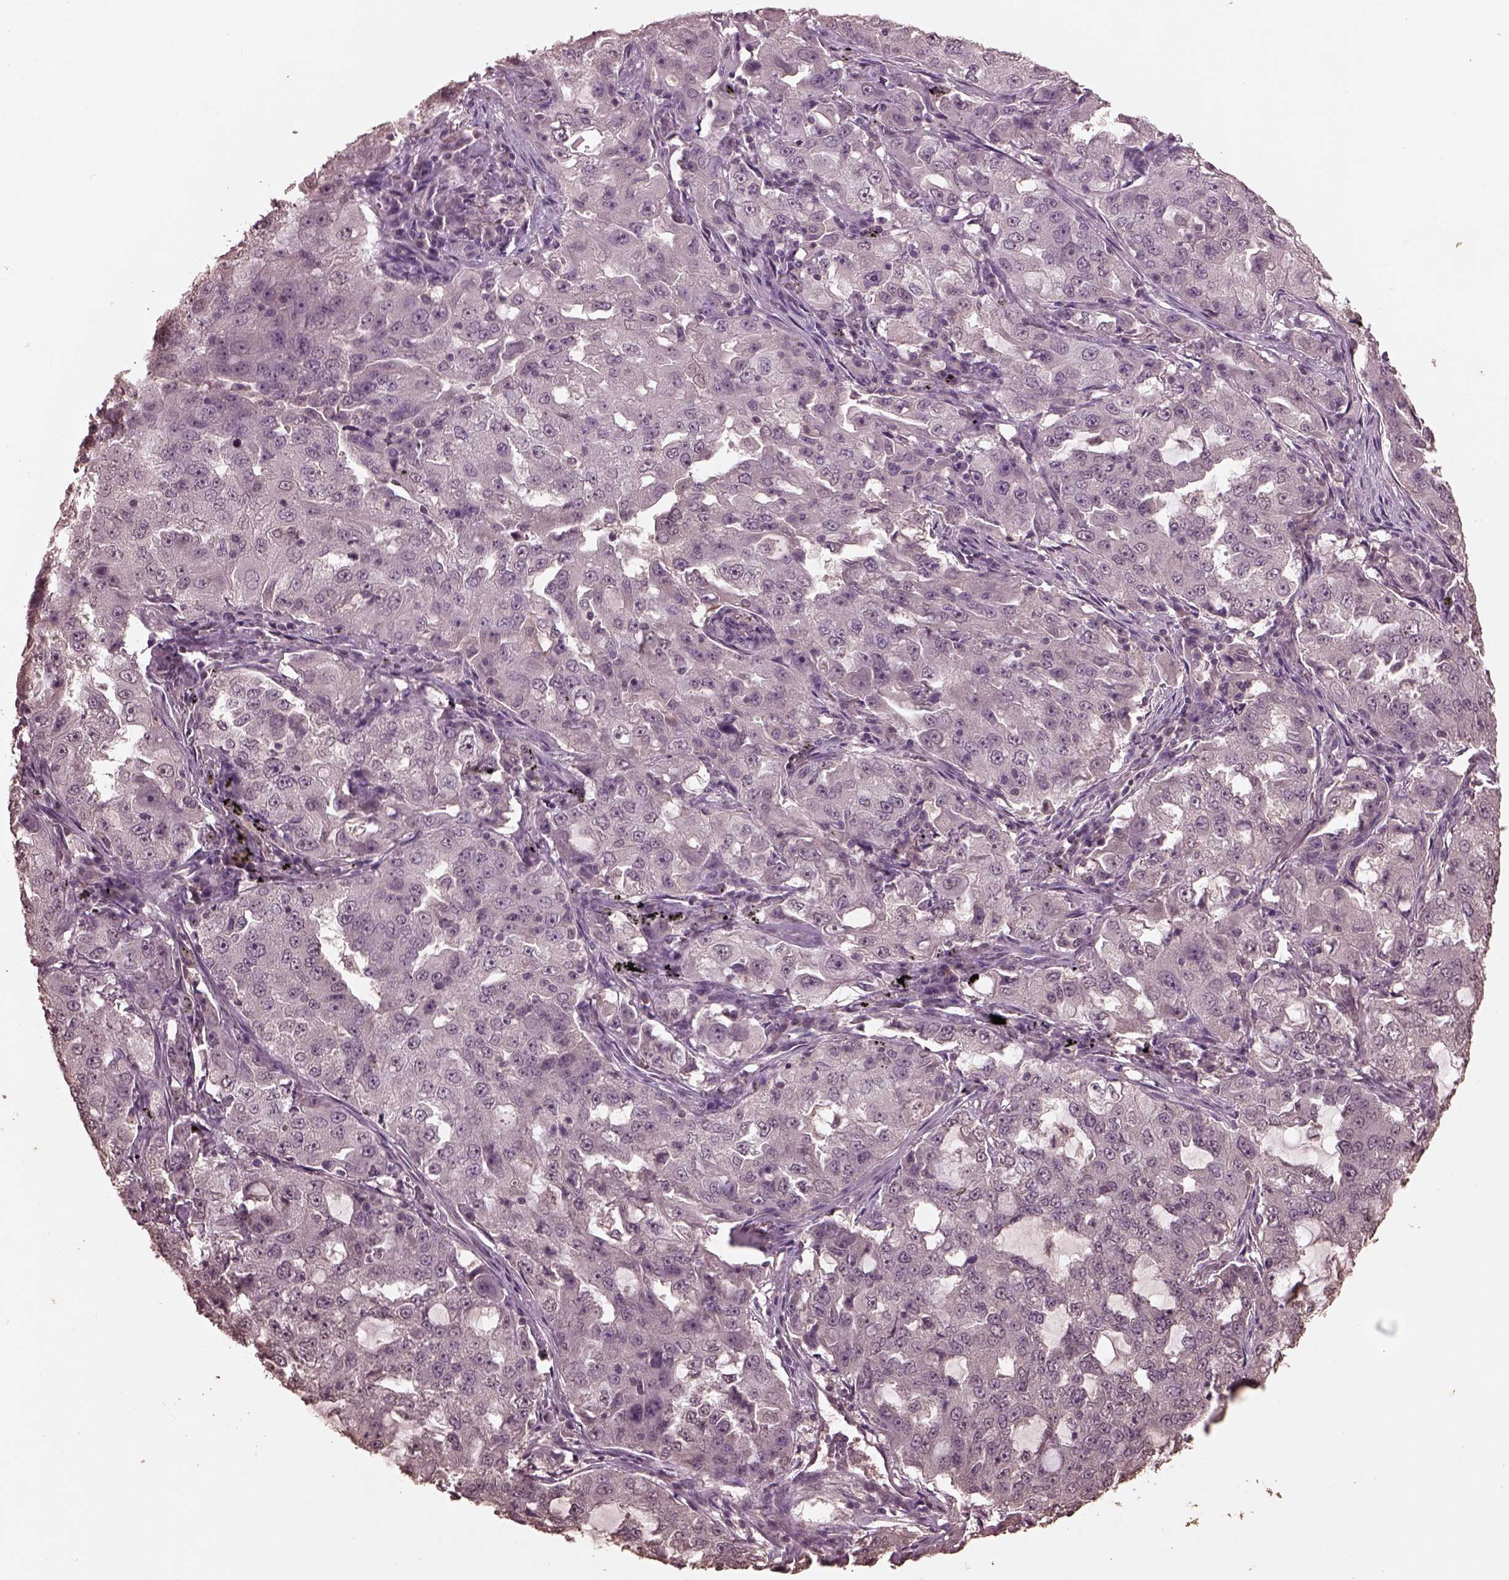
{"staining": {"intensity": "negative", "quantity": "none", "location": "none"}, "tissue": "lung cancer", "cell_type": "Tumor cells", "image_type": "cancer", "snomed": [{"axis": "morphology", "description": "Adenocarcinoma, NOS"}, {"axis": "topography", "description": "Lung"}], "caption": "IHC of human lung cancer (adenocarcinoma) reveals no expression in tumor cells.", "gene": "CPT1C", "patient": {"sex": "female", "age": 61}}